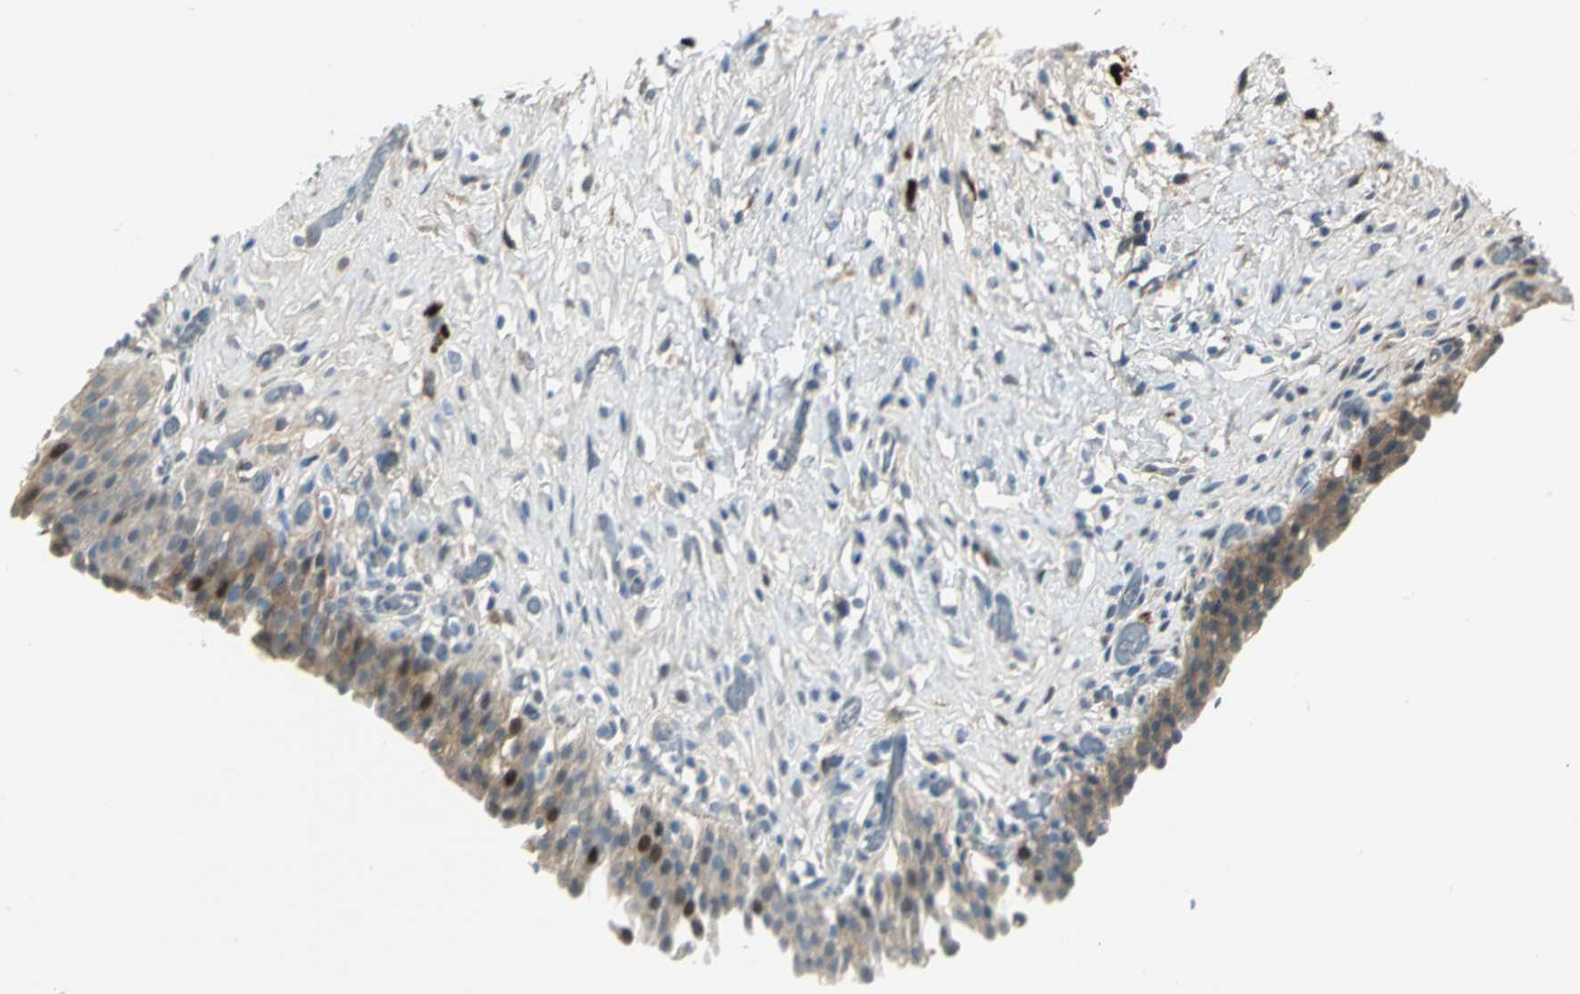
{"staining": {"intensity": "moderate", "quantity": "<25%", "location": "nuclear"}, "tissue": "urinary bladder", "cell_type": "Urothelial cells", "image_type": "normal", "snomed": [{"axis": "morphology", "description": "Normal tissue, NOS"}, {"axis": "topography", "description": "Urinary bladder"}], "caption": "This micrograph displays immunohistochemistry (IHC) staining of unremarkable urinary bladder, with low moderate nuclear positivity in approximately <25% of urothelial cells.", "gene": "PROC", "patient": {"sex": "male", "age": 51}}